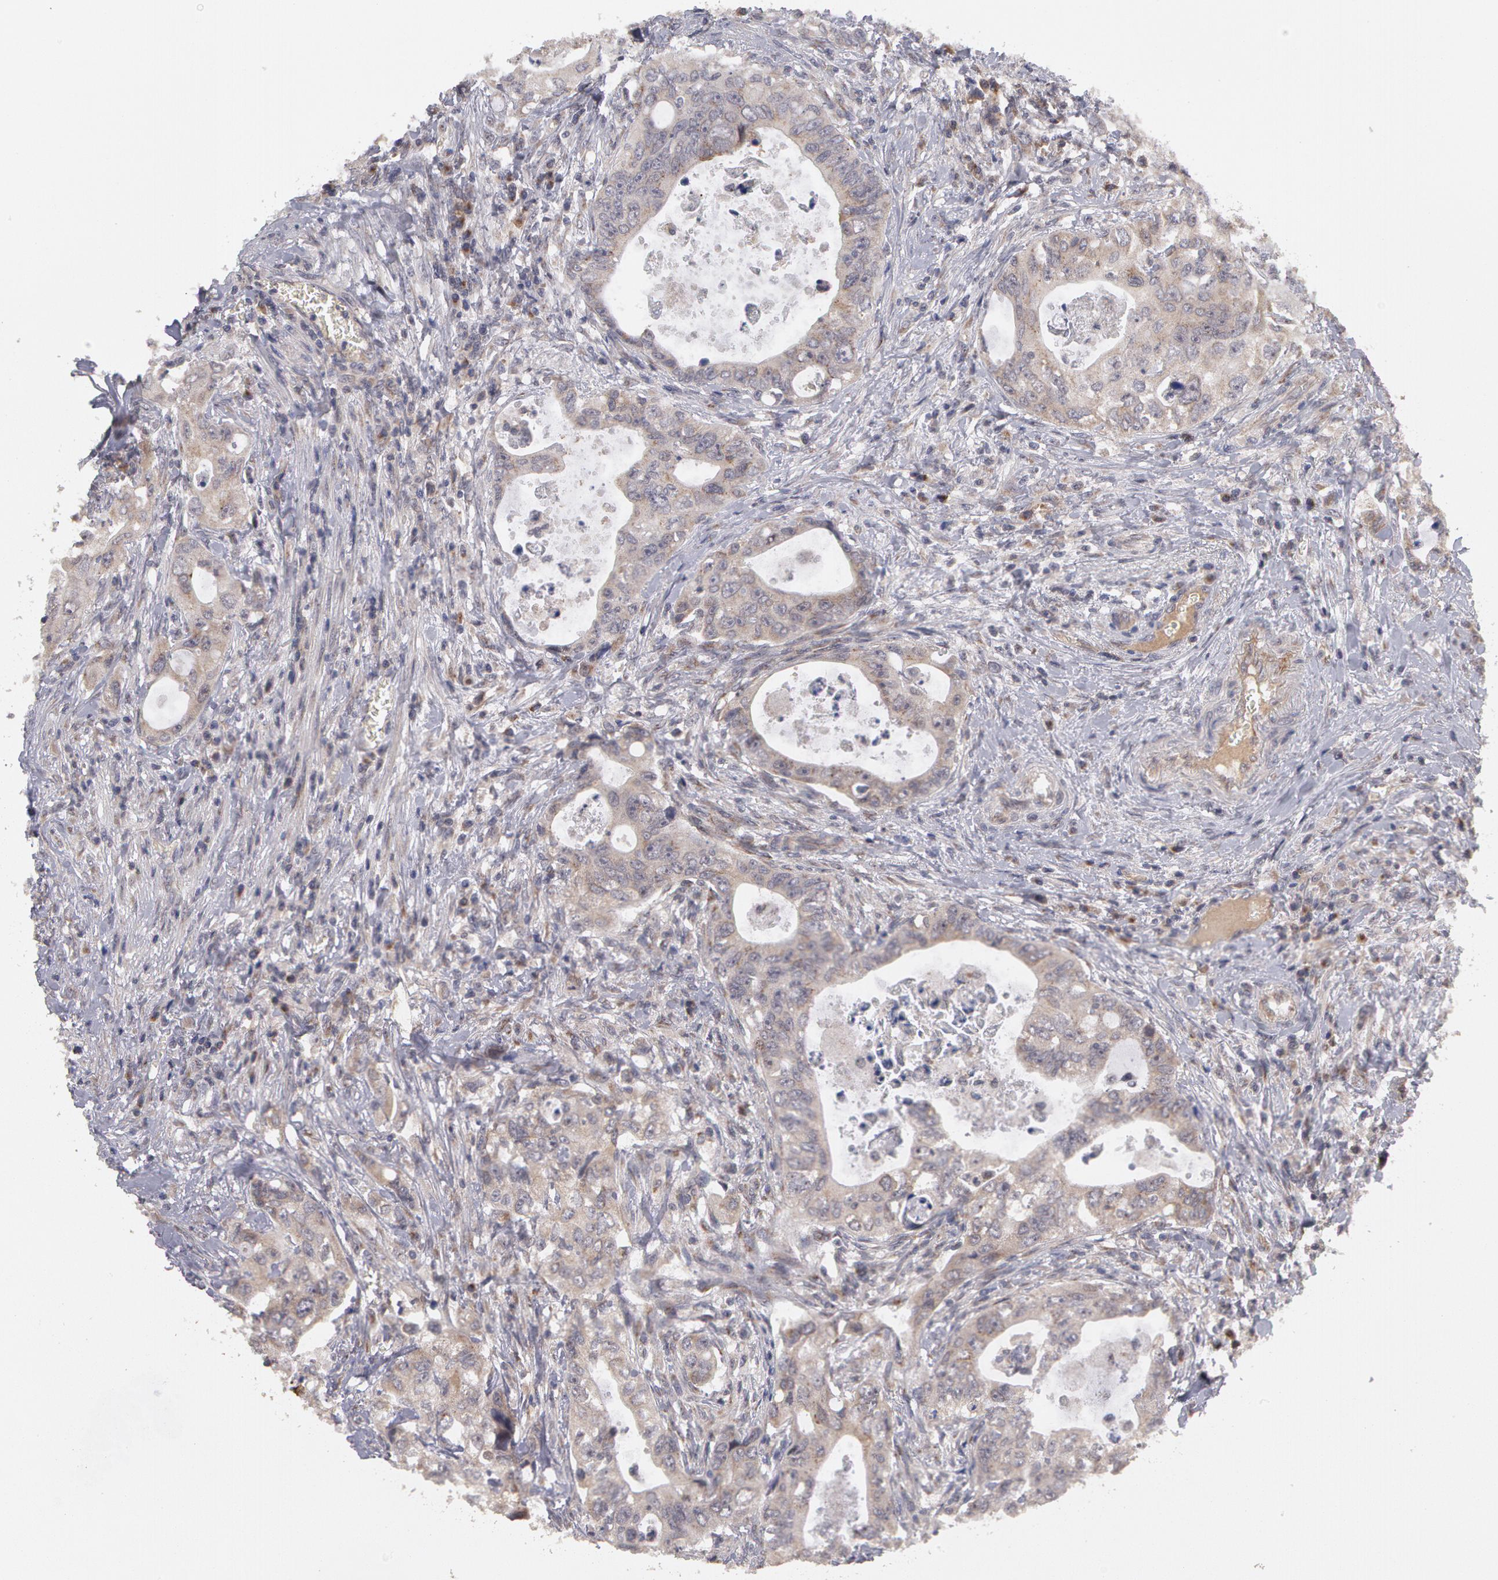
{"staining": {"intensity": "negative", "quantity": "none", "location": "none"}, "tissue": "colorectal cancer", "cell_type": "Tumor cells", "image_type": "cancer", "snomed": [{"axis": "morphology", "description": "Adenocarcinoma, NOS"}, {"axis": "topography", "description": "Rectum"}], "caption": "Tumor cells are negative for brown protein staining in colorectal cancer. The staining was performed using DAB (3,3'-diaminobenzidine) to visualize the protein expression in brown, while the nuclei were stained in blue with hematoxylin (Magnification: 20x).", "gene": "STX5", "patient": {"sex": "female", "age": 57}}